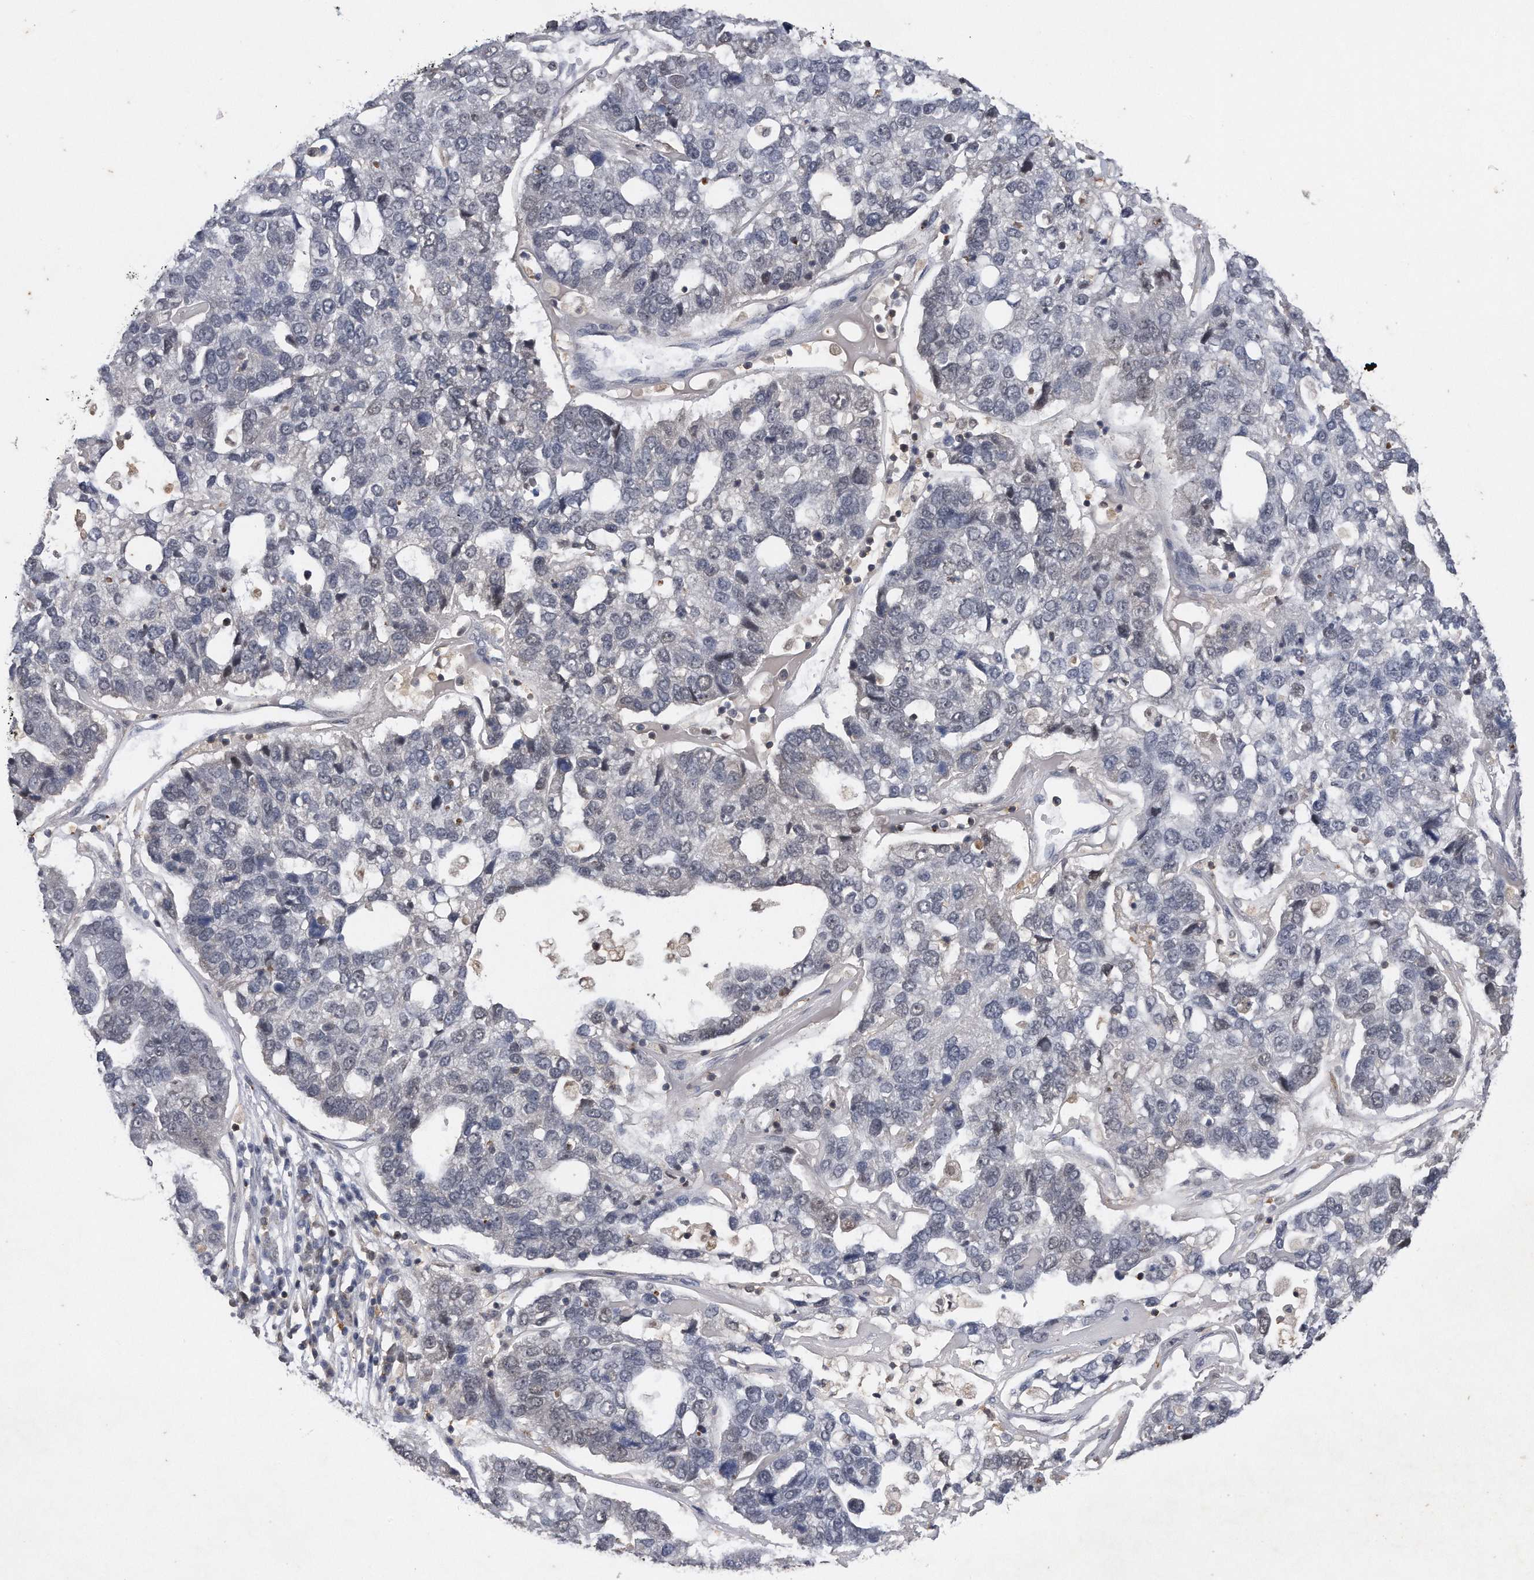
{"staining": {"intensity": "negative", "quantity": "none", "location": "none"}, "tissue": "pancreatic cancer", "cell_type": "Tumor cells", "image_type": "cancer", "snomed": [{"axis": "morphology", "description": "Adenocarcinoma, NOS"}, {"axis": "topography", "description": "Pancreas"}], "caption": "Tumor cells show no significant protein expression in adenocarcinoma (pancreatic).", "gene": "VIRMA", "patient": {"sex": "female", "age": 61}}